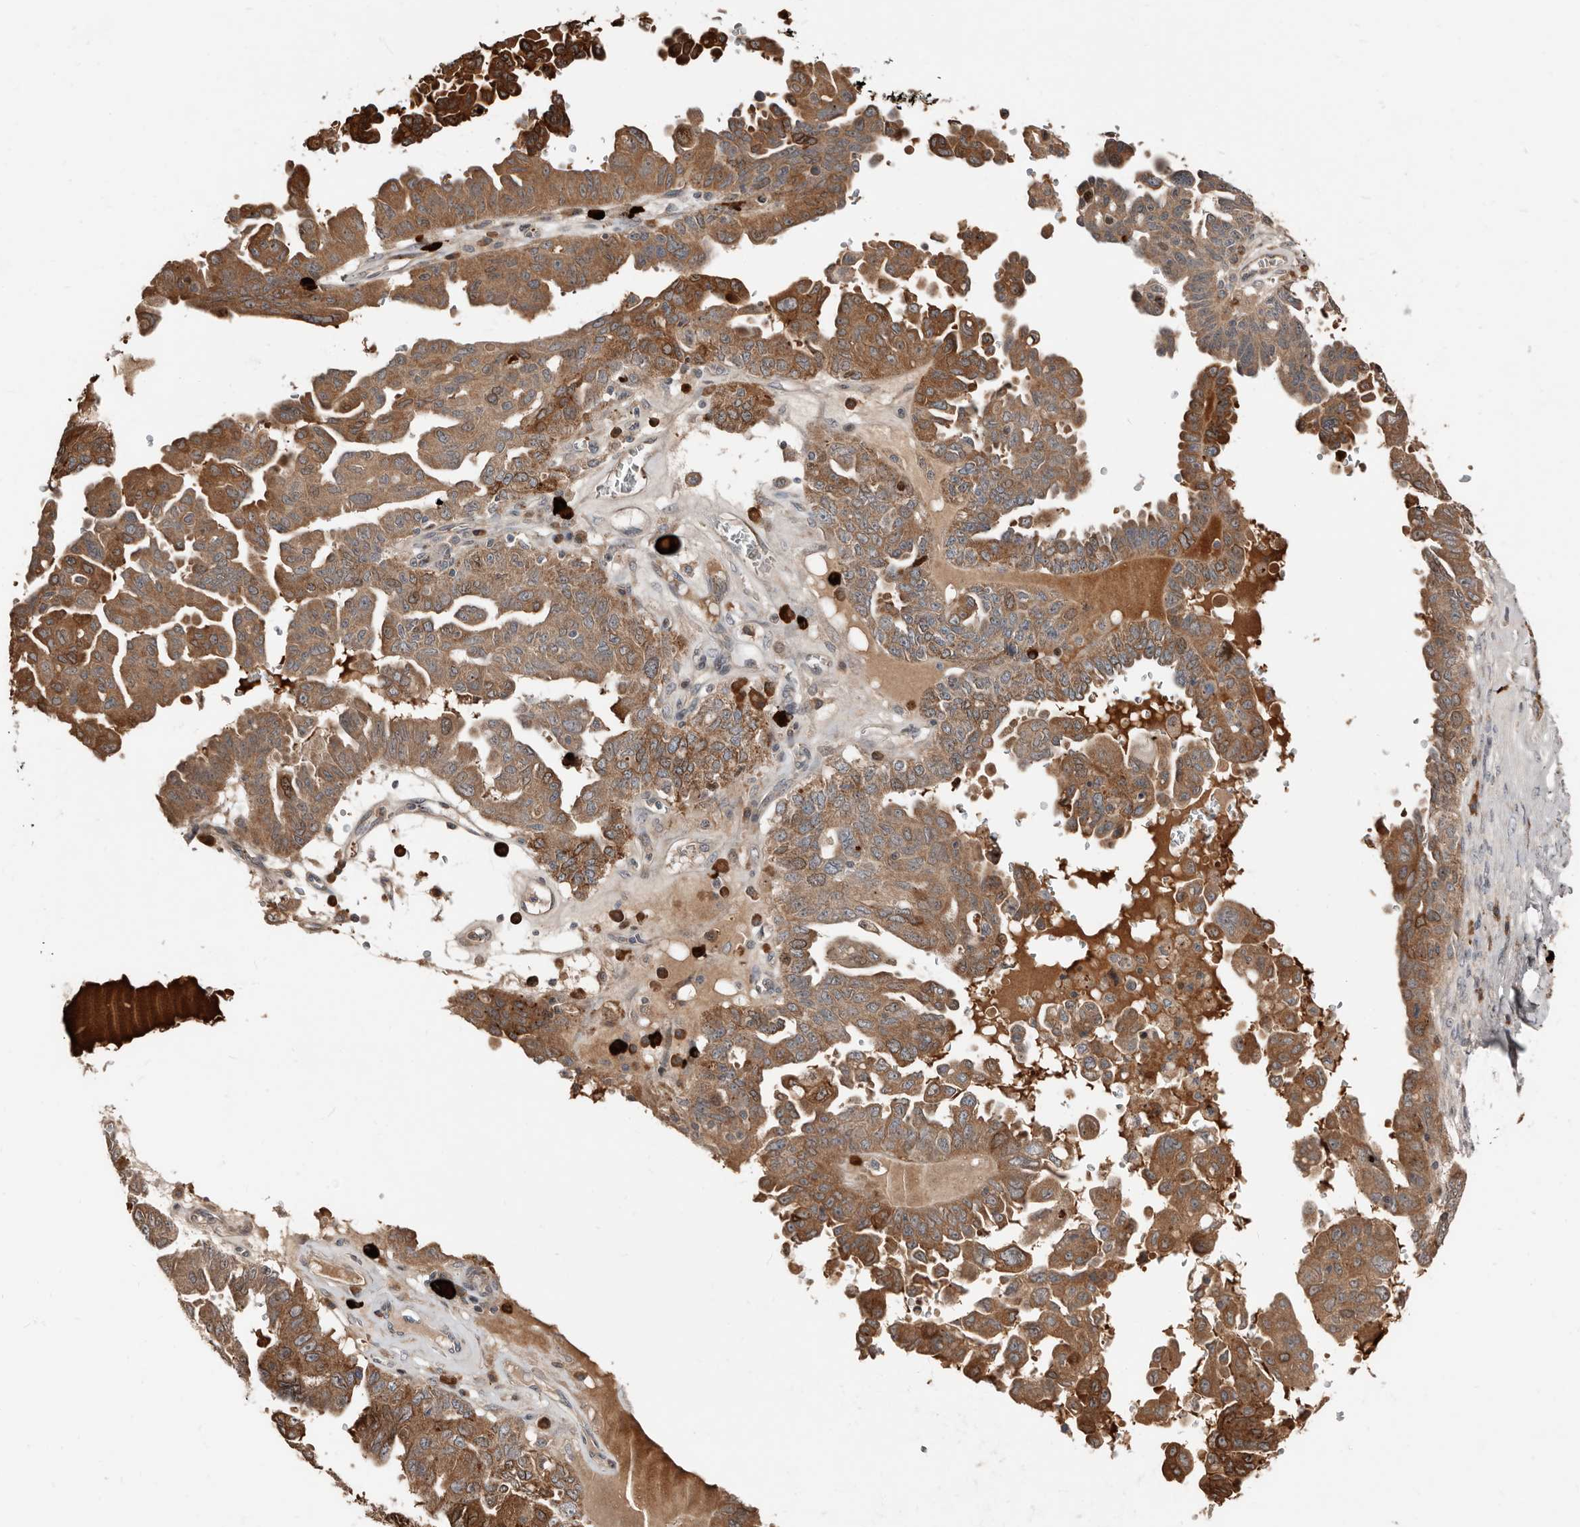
{"staining": {"intensity": "moderate", "quantity": ">75%", "location": "cytoplasmic/membranous"}, "tissue": "ovarian cancer", "cell_type": "Tumor cells", "image_type": "cancer", "snomed": [{"axis": "morphology", "description": "Carcinoma, endometroid"}, {"axis": "topography", "description": "Ovary"}], "caption": "Endometroid carcinoma (ovarian) stained with a brown dye demonstrates moderate cytoplasmic/membranous positive staining in approximately >75% of tumor cells.", "gene": "SMYD4", "patient": {"sex": "female", "age": 62}}